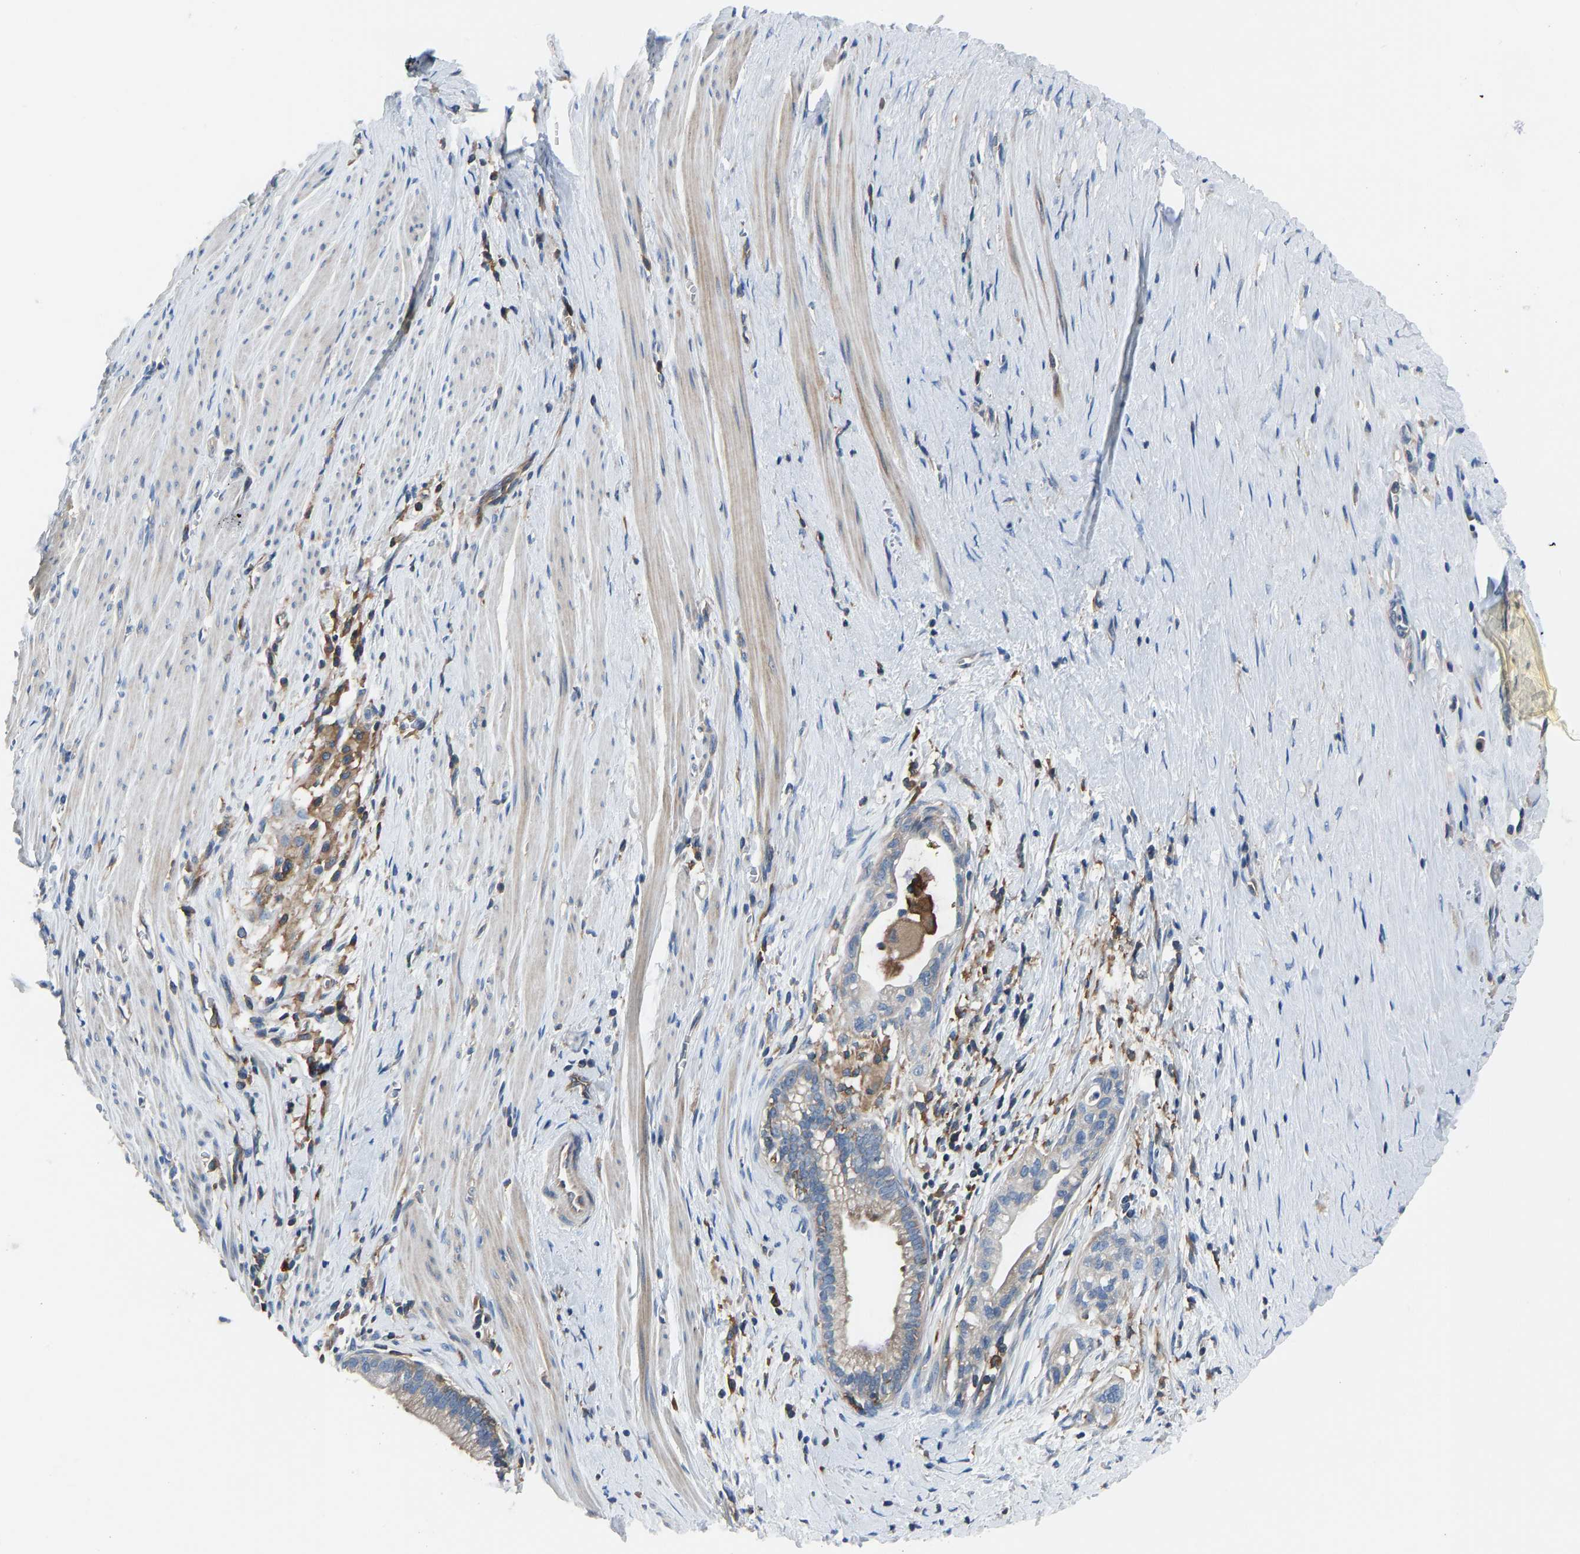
{"staining": {"intensity": "weak", "quantity": ">75%", "location": "cytoplasmic/membranous"}, "tissue": "pancreatic cancer", "cell_type": "Tumor cells", "image_type": "cancer", "snomed": [{"axis": "morphology", "description": "Adenocarcinoma, NOS"}, {"axis": "topography", "description": "Pancreas"}], "caption": "Tumor cells exhibit weak cytoplasmic/membranous expression in about >75% of cells in adenocarcinoma (pancreatic). The protein is stained brown, and the nuclei are stained in blue (DAB IHC with brightfield microscopy, high magnification).", "gene": "PRKAR1A", "patient": {"sex": "male", "age": 69}}